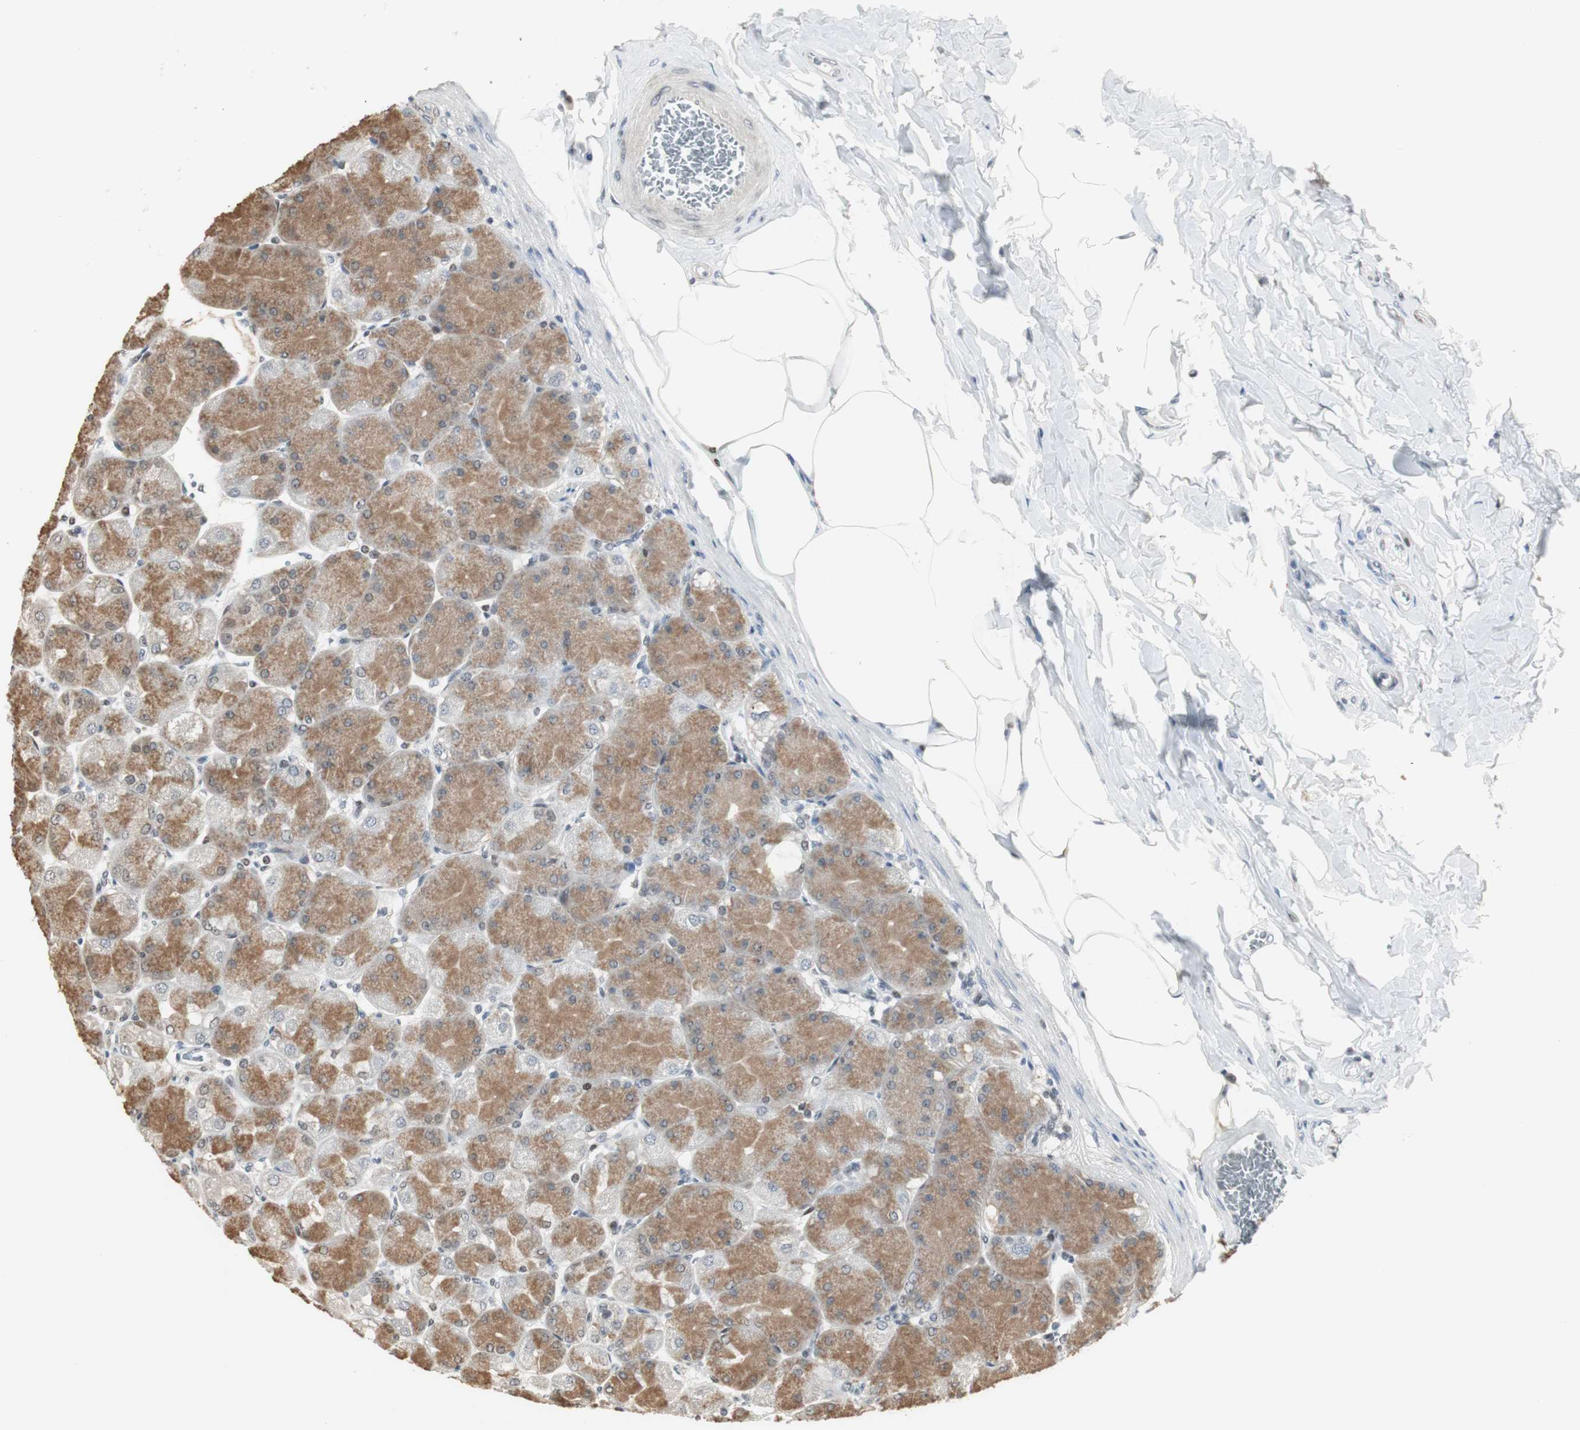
{"staining": {"intensity": "moderate", "quantity": "25%-75%", "location": "cytoplasmic/membranous,nuclear"}, "tissue": "stomach", "cell_type": "Glandular cells", "image_type": "normal", "snomed": [{"axis": "morphology", "description": "Normal tissue, NOS"}, {"axis": "topography", "description": "Stomach, upper"}], "caption": "About 25%-75% of glandular cells in unremarkable stomach demonstrate moderate cytoplasmic/membranous,nuclear protein expression as visualized by brown immunohistochemical staining.", "gene": "MPG", "patient": {"sex": "female", "age": 56}}